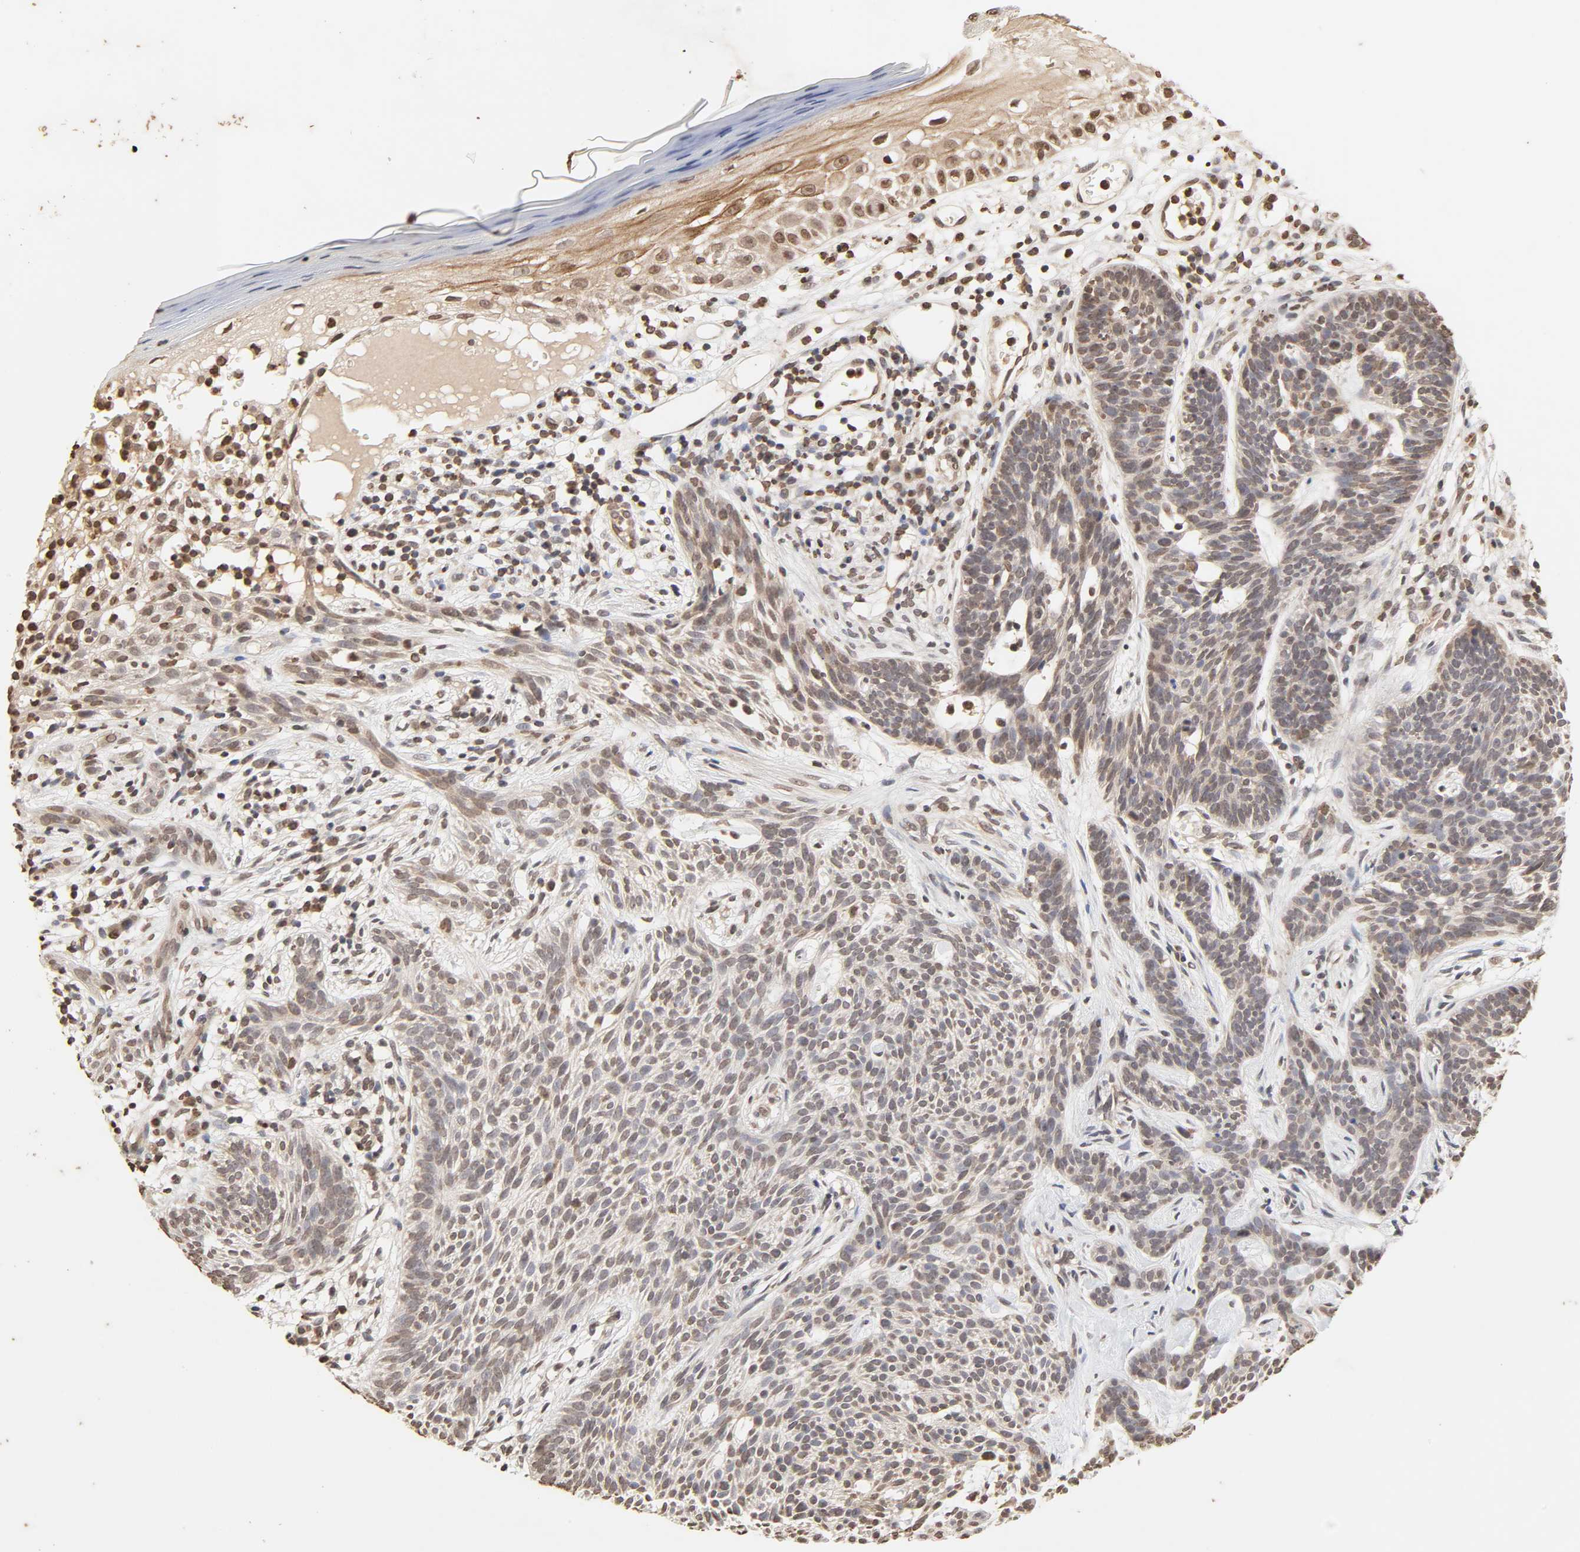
{"staining": {"intensity": "moderate", "quantity": "25%-75%", "location": "nuclear"}, "tissue": "skin cancer", "cell_type": "Tumor cells", "image_type": "cancer", "snomed": [{"axis": "morphology", "description": "Normal tissue, NOS"}, {"axis": "morphology", "description": "Basal cell carcinoma"}, {"axis": "topography", "description": "Skin"}], "caption": "An image of basal cell carcinoma (skin) stained for a protein demonstrates moderate nuclear brown staining in tumor cells. The protein is shown in brown color, while the nuclei are stained blue.", "gene": "TBL1X", "patient": {"sex": "female", "age": 69}}